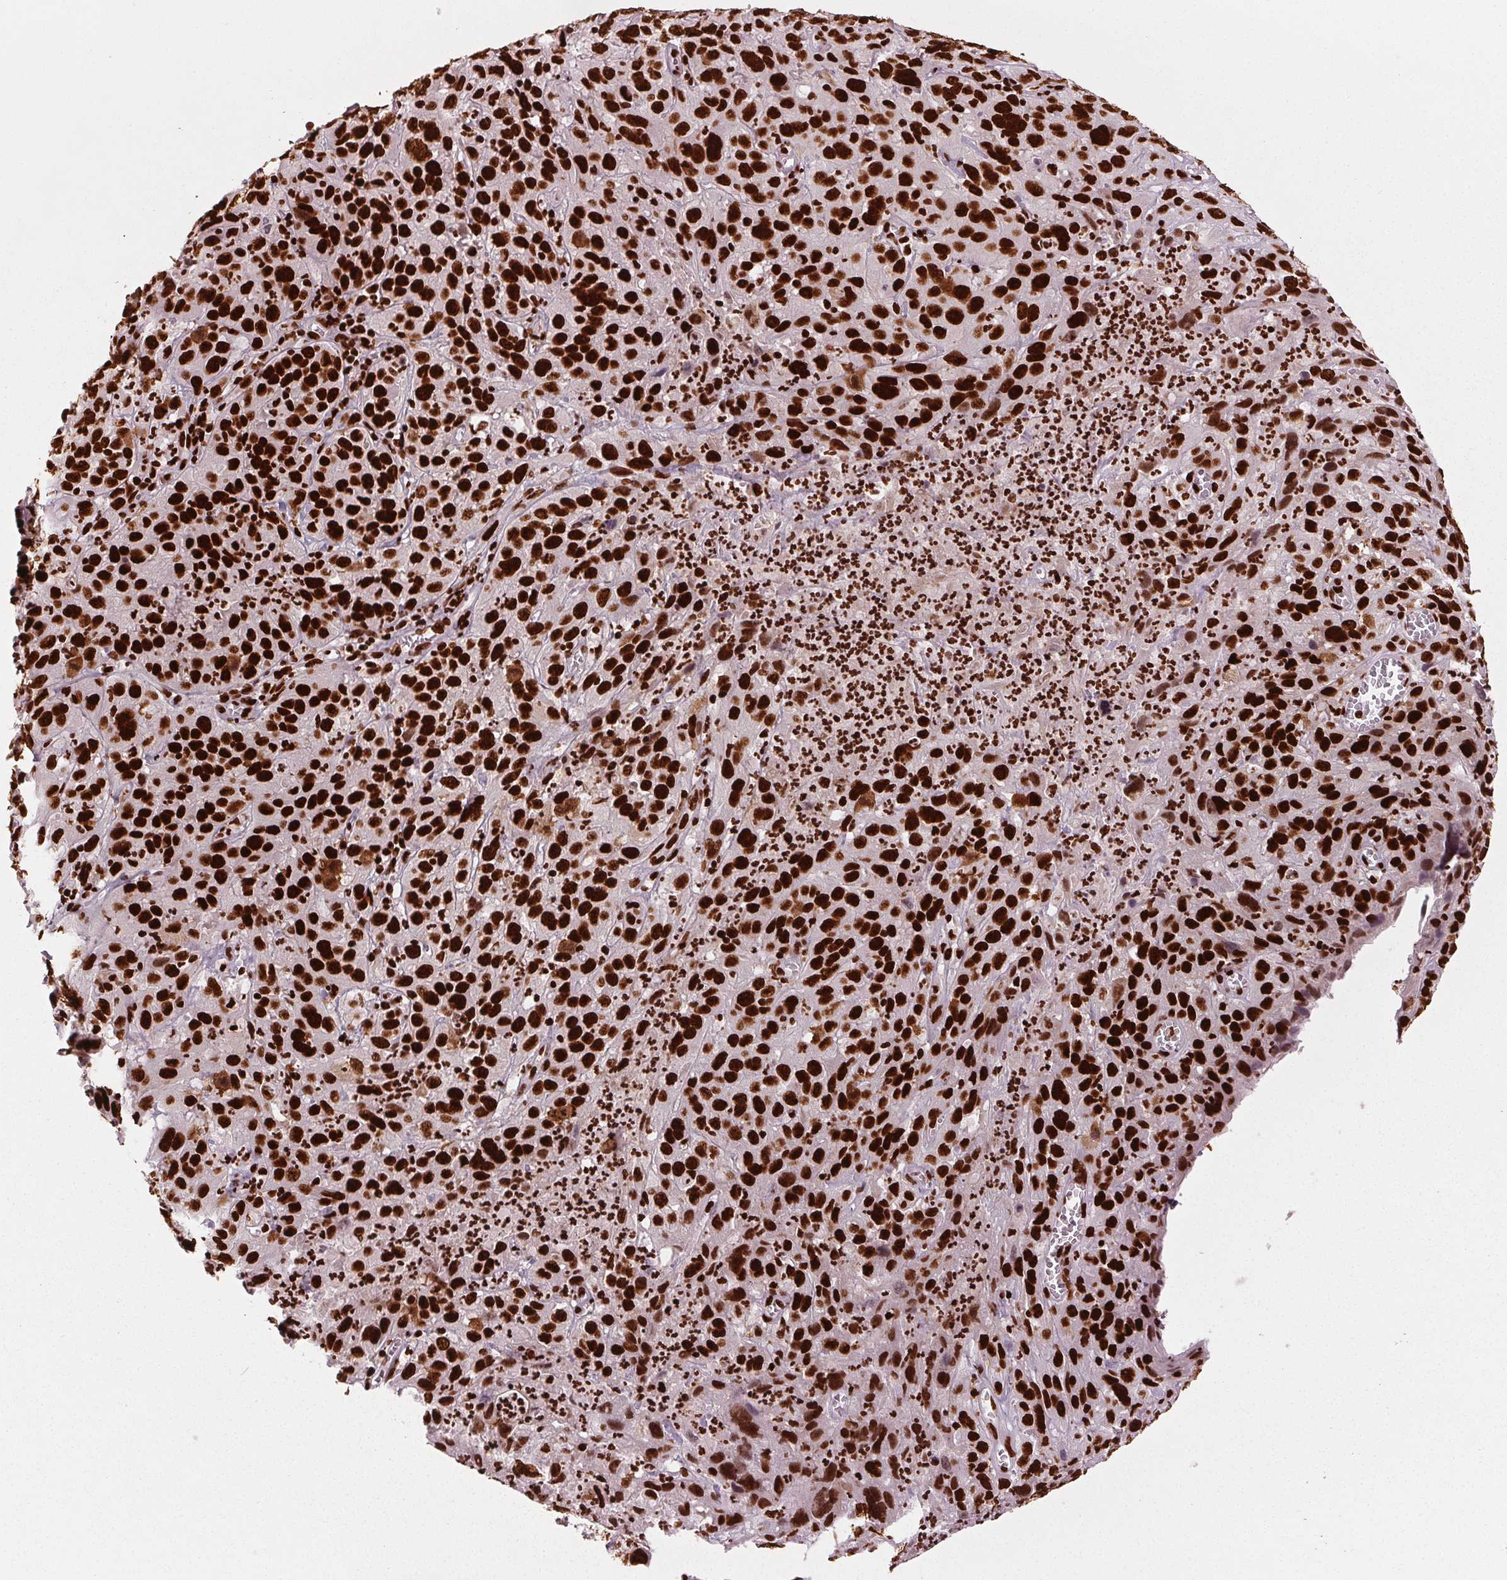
{"staining": {"intensity": "strong", "quantity": ">75%", "location": "nuclear"}, "tissue": "cervical cancer", "cell_type": "Tumor cells", "image_type": "cancer", "snomed": [{"axis": "morphology", "description": "Squamous cell carcinoma, NOS"}, {"axis": "topography", "description": "Cervix"}], "caption": "Immunohistochemical staining of cervical cancer (squamous cell carcinoma) displays high levels of strong nuclear protein staining in about >75% of tumor cells.", "gene": "BRD4", "patient": {"sex": "female", "age": 32}}